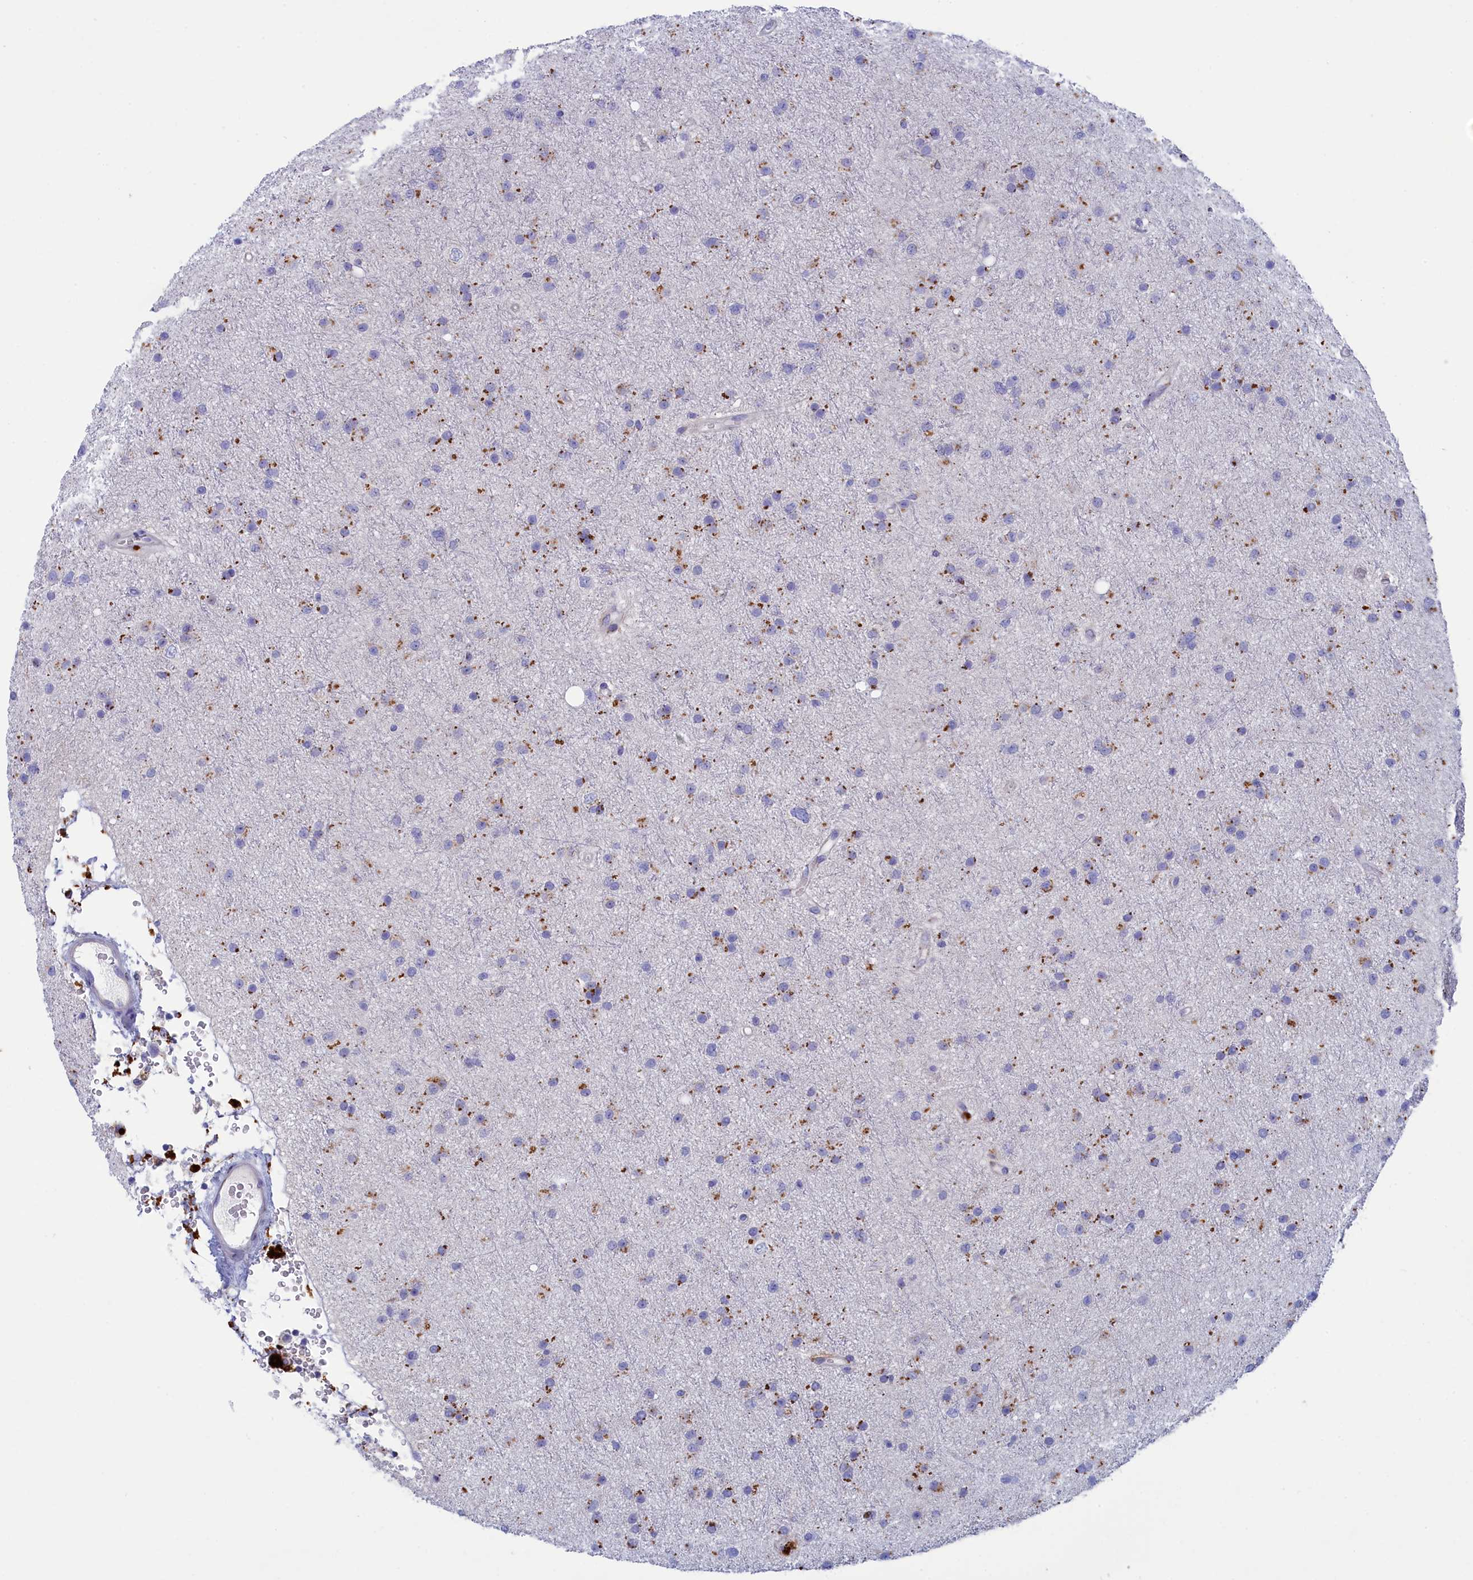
{"staining": {"intensity": "negative", "quantity": "none", "location": "none"}, "tissue": "glioma", "cell_type": "Tumor cells", "image_type": "cancer", "snomed": [{"axis": "morphology", "description": "Glioma, malignant, Low grade"}, {"axis": "topography", "description": "Cerebral cortex"}], "caption": "Protein analysis of glioma displays no significant staining in tumor cells. The staining was performed using DAB to visualize the protein expression in brown, while the nuclei were stained in blue with hematoxylin (Magnification: 20x).", "gene": "WDR6", "patient": {"sex": "female", "age": 39}}